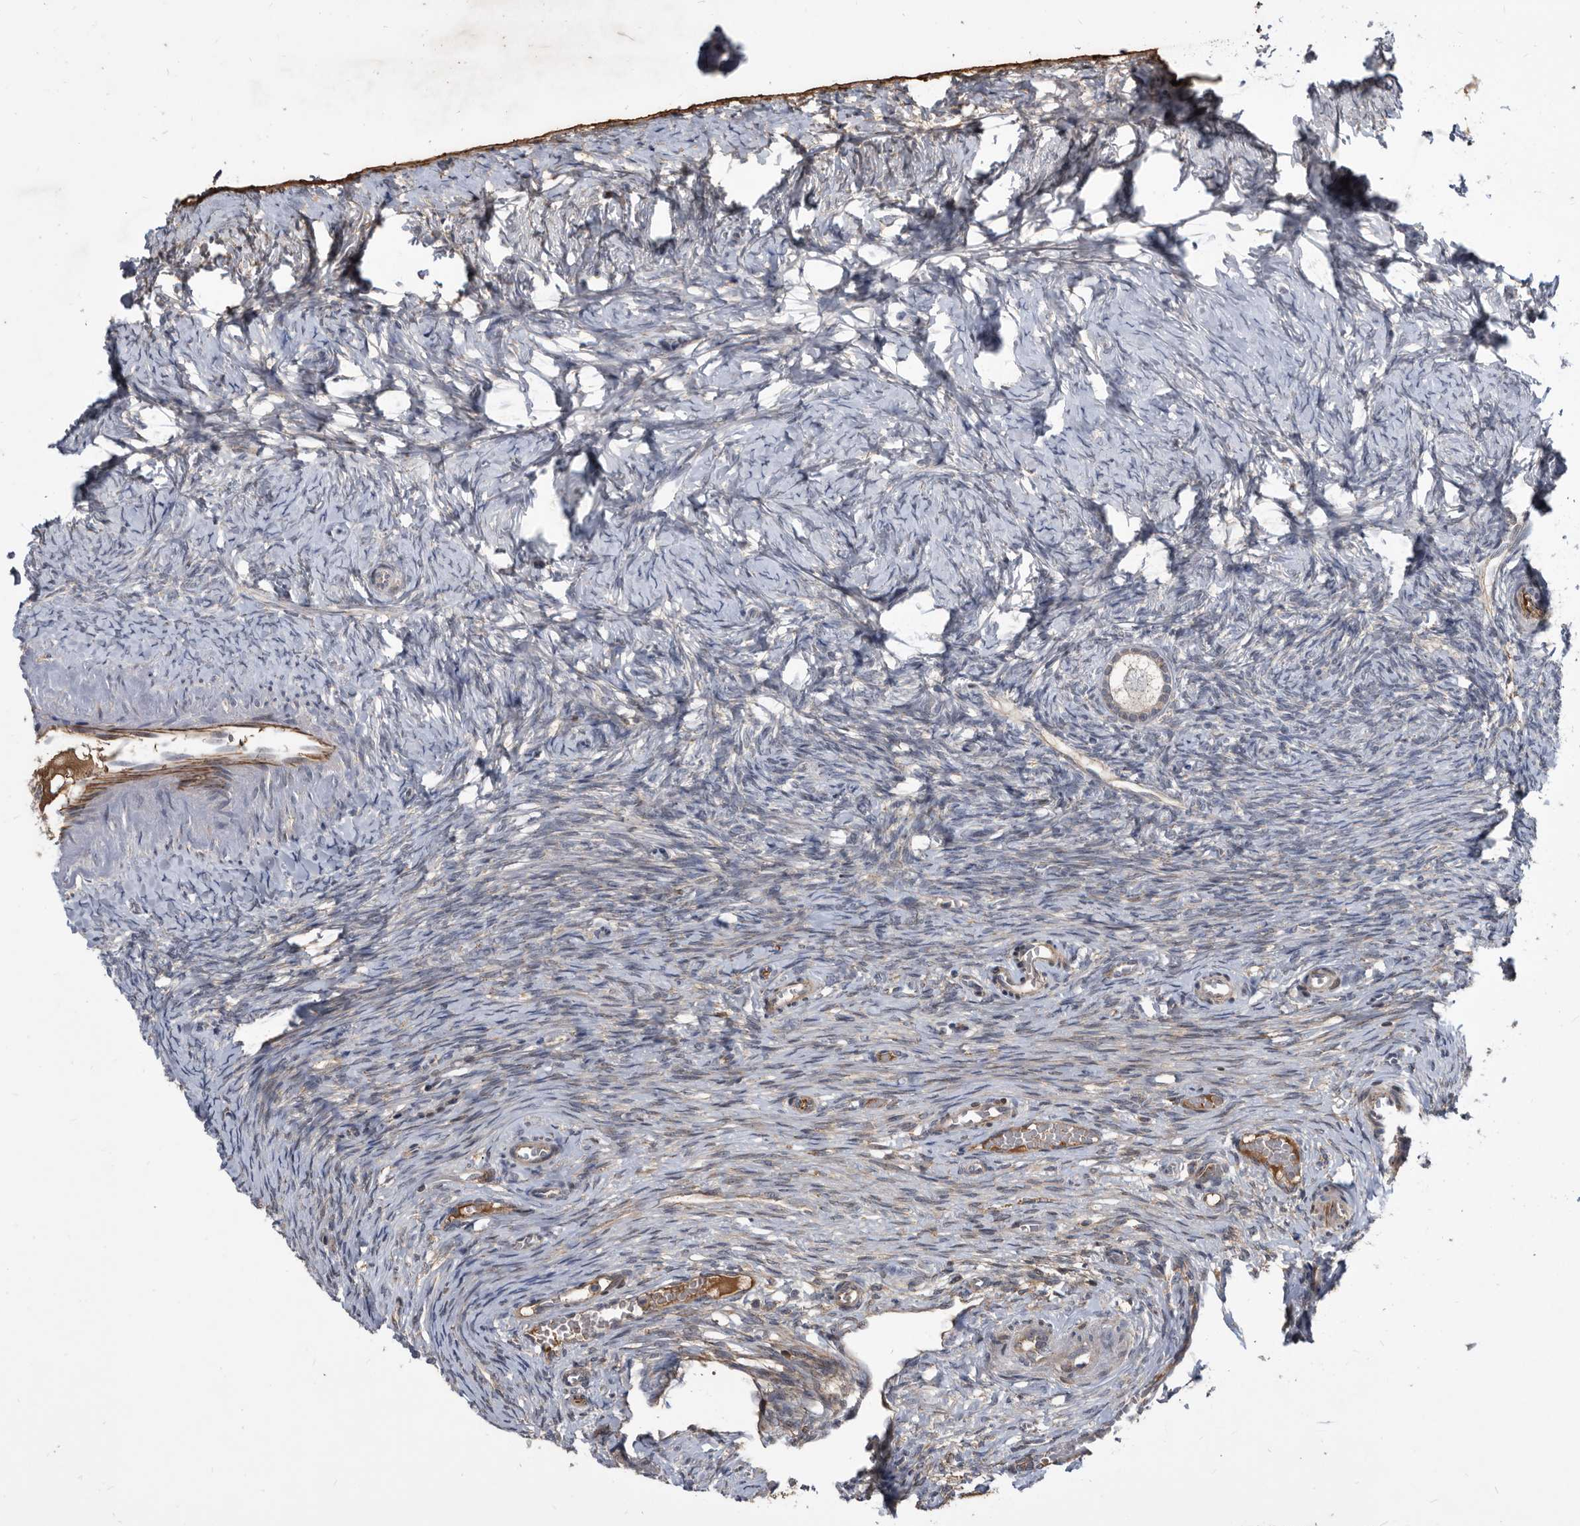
{"staining": {"intensity": "negative", "quantity": "none", "location": "none"}, "tissue": "ovary", "cell_type": "Follicle cells", "image_type": "normal", "snomed": [{"axis": "morphology", "description": "Adenocarcinoma, NOS"}, {"axis": "topography", "description": "Endometrium"}], "caption": "High power microscopy micrograph of an immunohistochemistry photomicrograph of benign ovary, revealing no significant expression in follicle cells. Nuclei are stained in blue.", "gene": "PI15", "patient": {"sex": "female", "age": 32}}